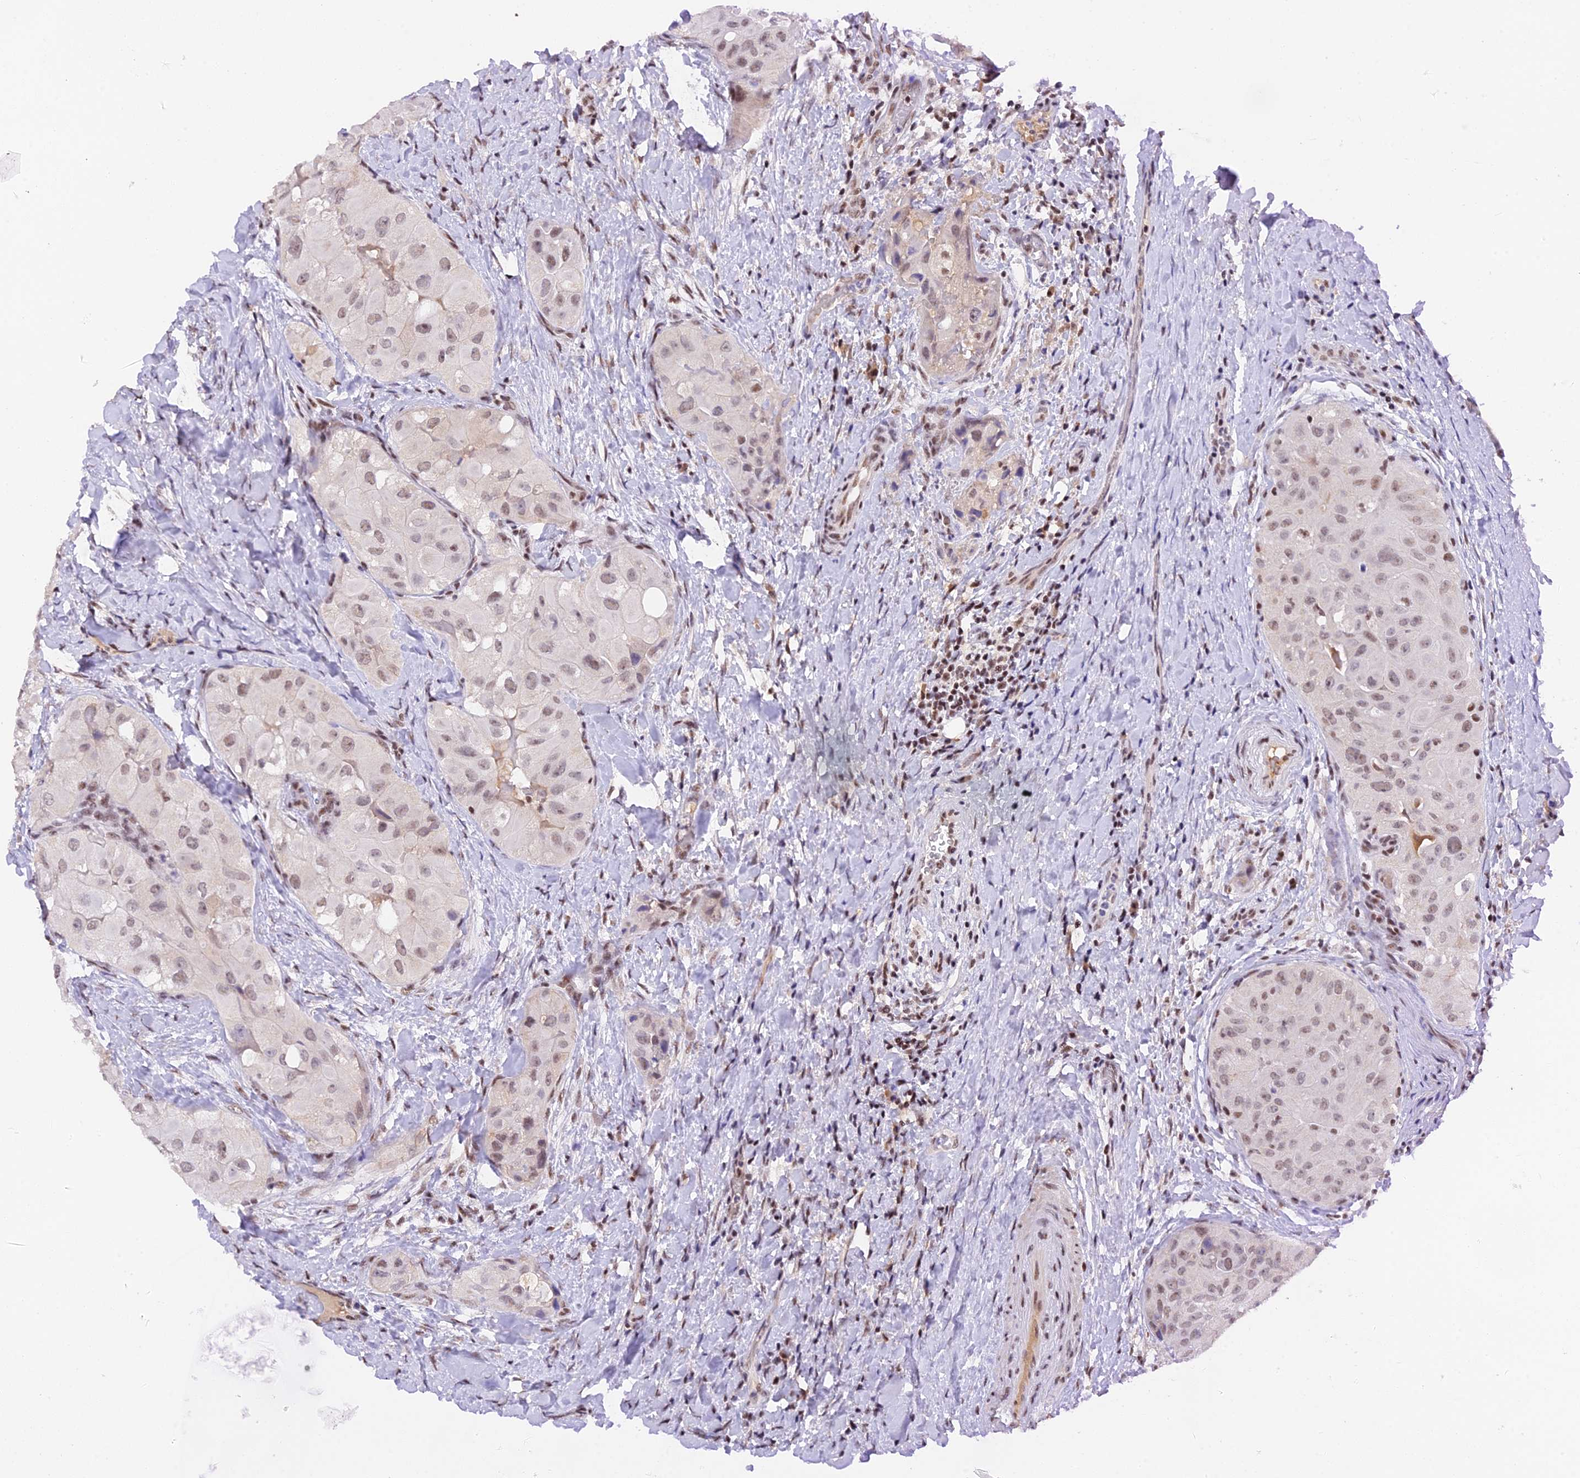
{"staining": {"intensity": "weak", "quantity": ">75%", "location": "nuclear"}, "tissue": "thyroid cancer", "cell_type": "Tumor cells", "image_type": "cancer", "snomed": [{"axis": "morphology", "description": "Normal tissue, NOS"}, {"axis": "morphology", "description": "Papillary adenocarcinoma, NOS"}, {"axis": "topography", "description": "Thyroid gland"}], "caption": "IHC photomicrograph of neoplastic tissue: human thyroid cancer (papillary adenocarcinoma) stained using immunohistochemistry (IHC) demonstrates low levels of weak protein expression localized specifically in the nuclear of tumor cells, appearing as a nuclear brown color.", "gene": "THAP11", "patient": {"sex": "female", "age": 59}}